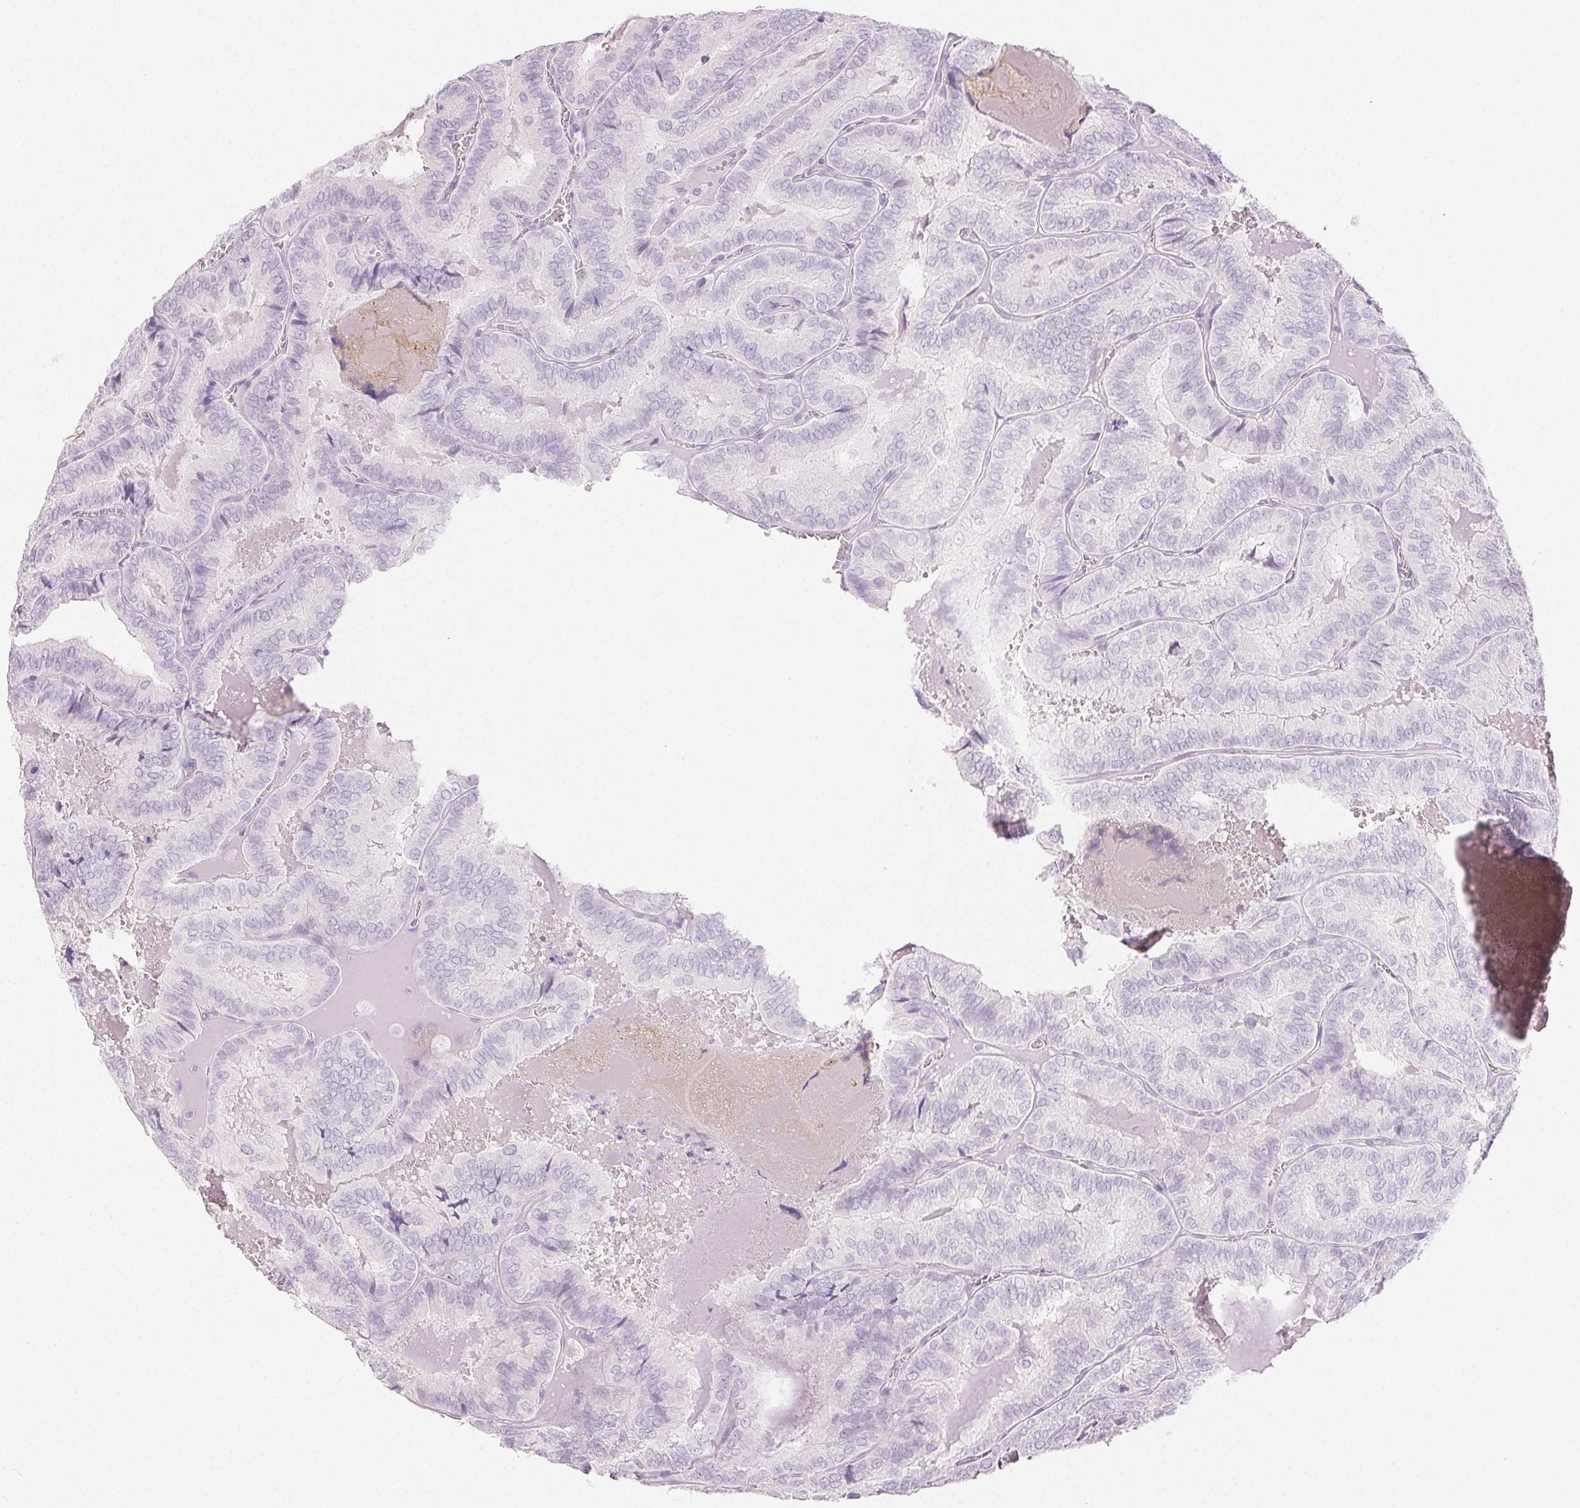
{"staining": {"intensity": "negative", "quantity": "none", "location": "none"}, "tissue": "thyroid cancer", "cell_type": "Tumor cells", "image_type": "cancer", "snomed": [{"axis": "morphology", "description": "Papillary adenocarcinoma, NOS"}, {"axis": "topography", "description": "Thyroid gland"}], "caption": "Human papillary adenocarcinoma (thyroid) stained for a protein using immunohistochemistry demonstrates no expression in tumor cells.", "gene": "PI3", "patient": {"sex": "female", "age": 75}}